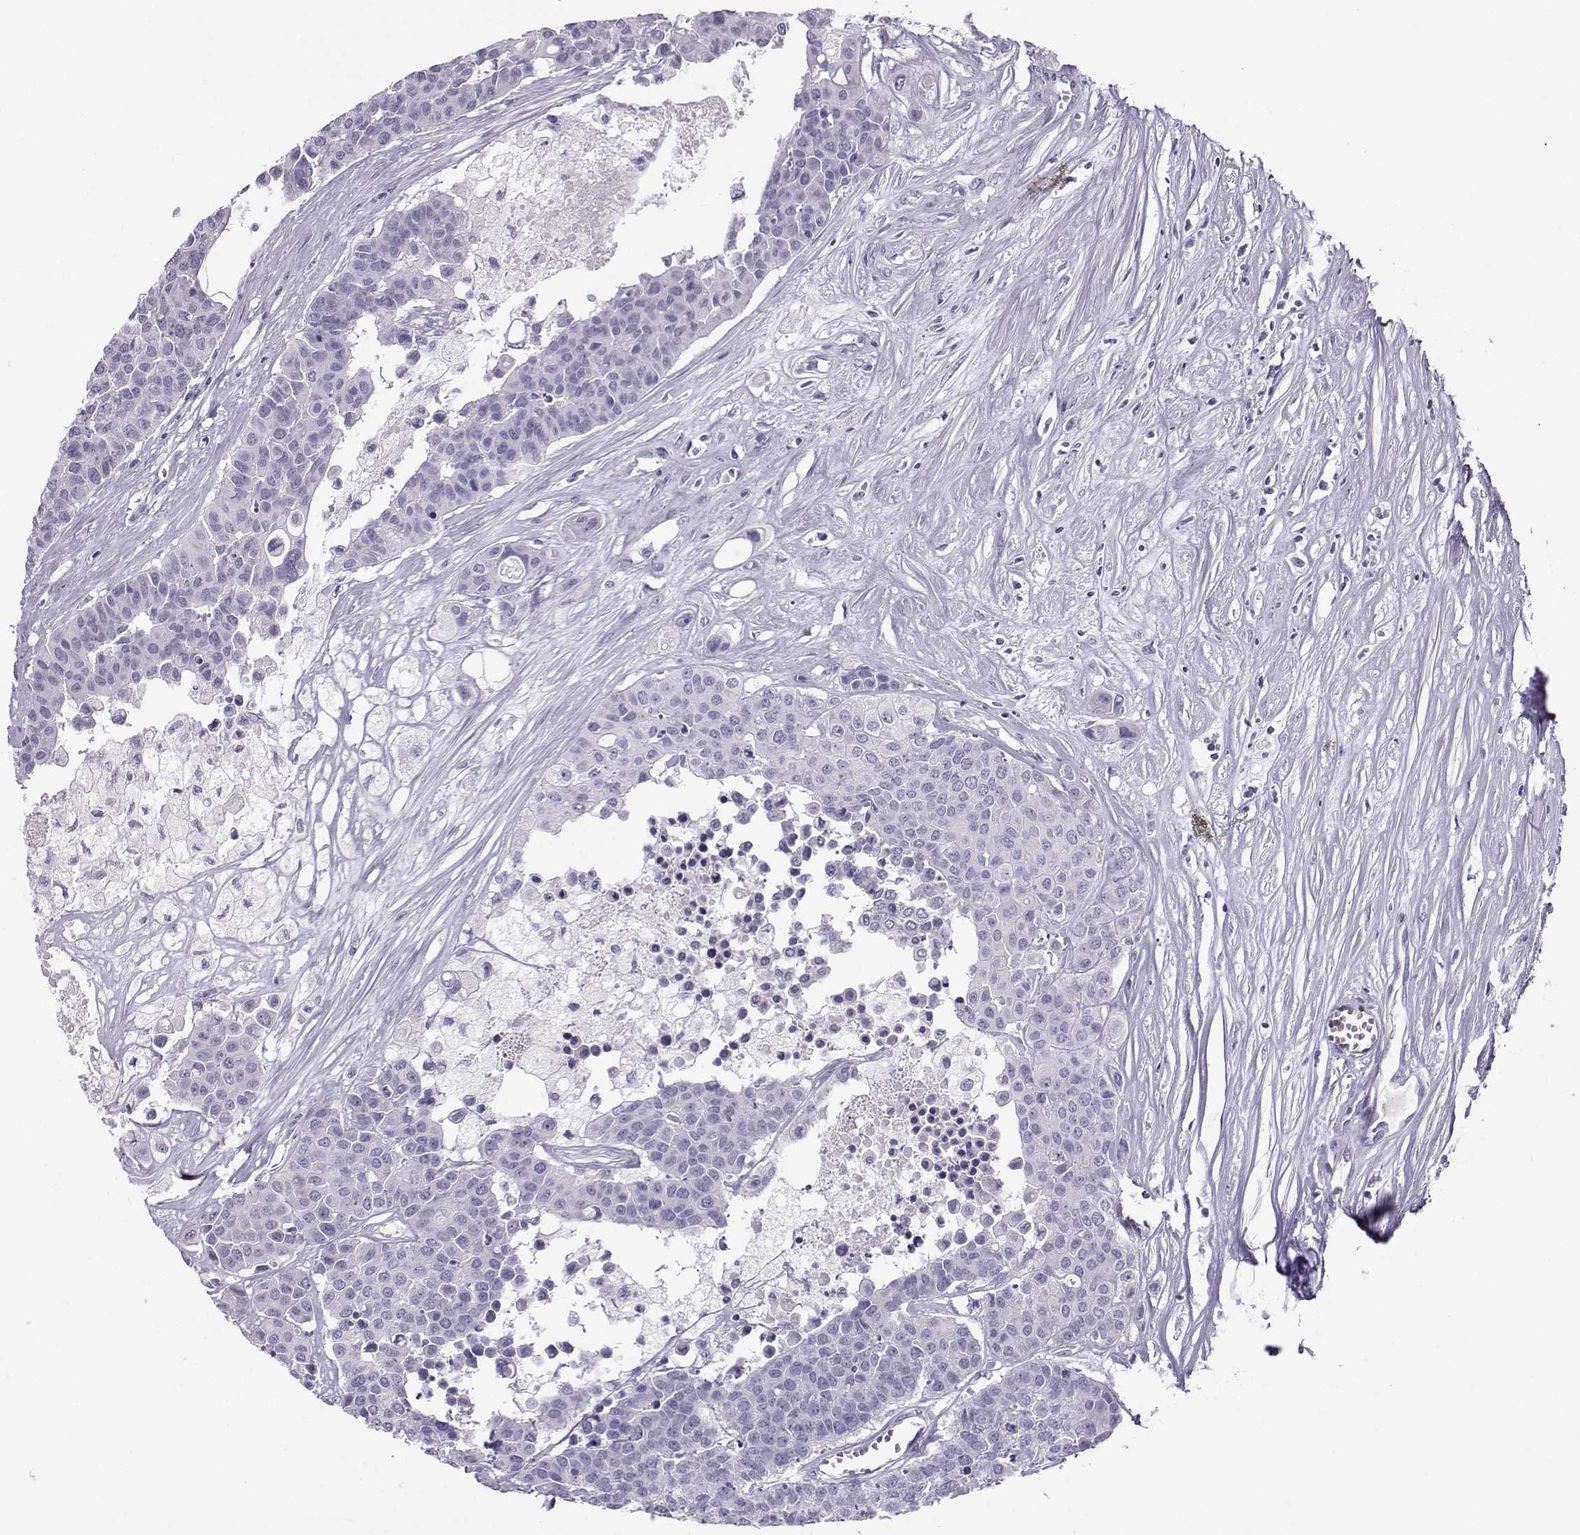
{"staining": {"intensity": "negative", "quantity": "none", "location": "none"}, "tissue": "carcinoid", "cell_type": "Tumor cells", "image_type": "cancer", "snomed": [{"axis": "morphology", "description": "Carcinoid, malignant, NOS"}, {"axis": "topography", "description": "Colon"}], "caption": "There is no significant positivity in tumor cells of carcinoid. (DAB (3,3'-diaminobenzidine) immunohistochemistry, high magnification).", "gene": "ARMC2", "patient": {"sex": "male", "age": 81}}